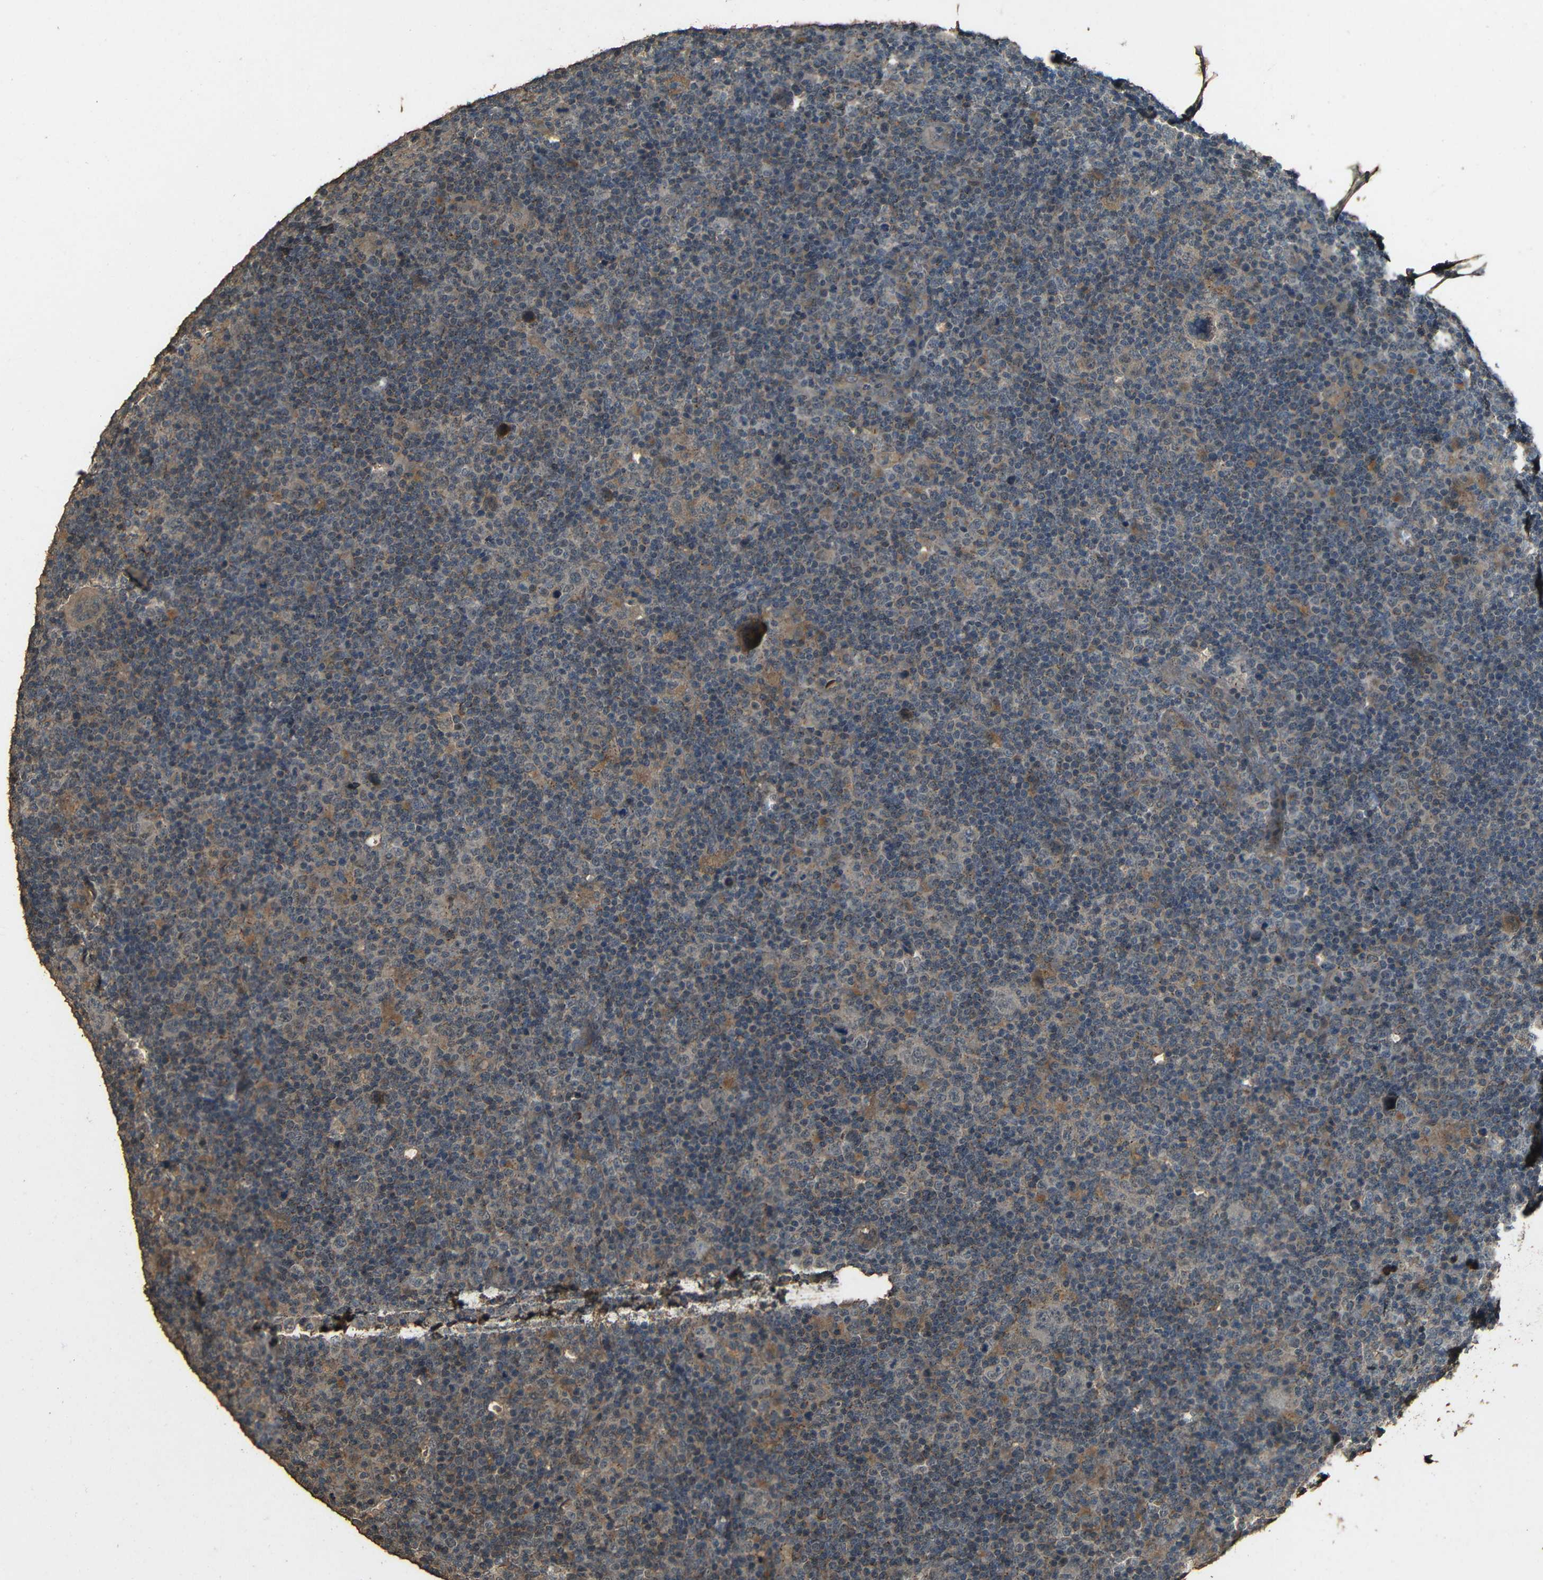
{"staining": {"intensity": "negative", "quantity": "none", "location": "none"}, "tissue": "lymphoma", "cell_type": "Tumor cells", "image_type": "cancer", "snomed": [{"axis": "morphology", "description": "Hodgkin's disease, NOS"}, {"axis": "topography", "description": "Lymph node"}], "caption": "Image shows no protein expression in tumor cells of Hodgkin's disease tissue.", "gene": "PDE5A", "patient": {"sex": "female", "age": 57}}